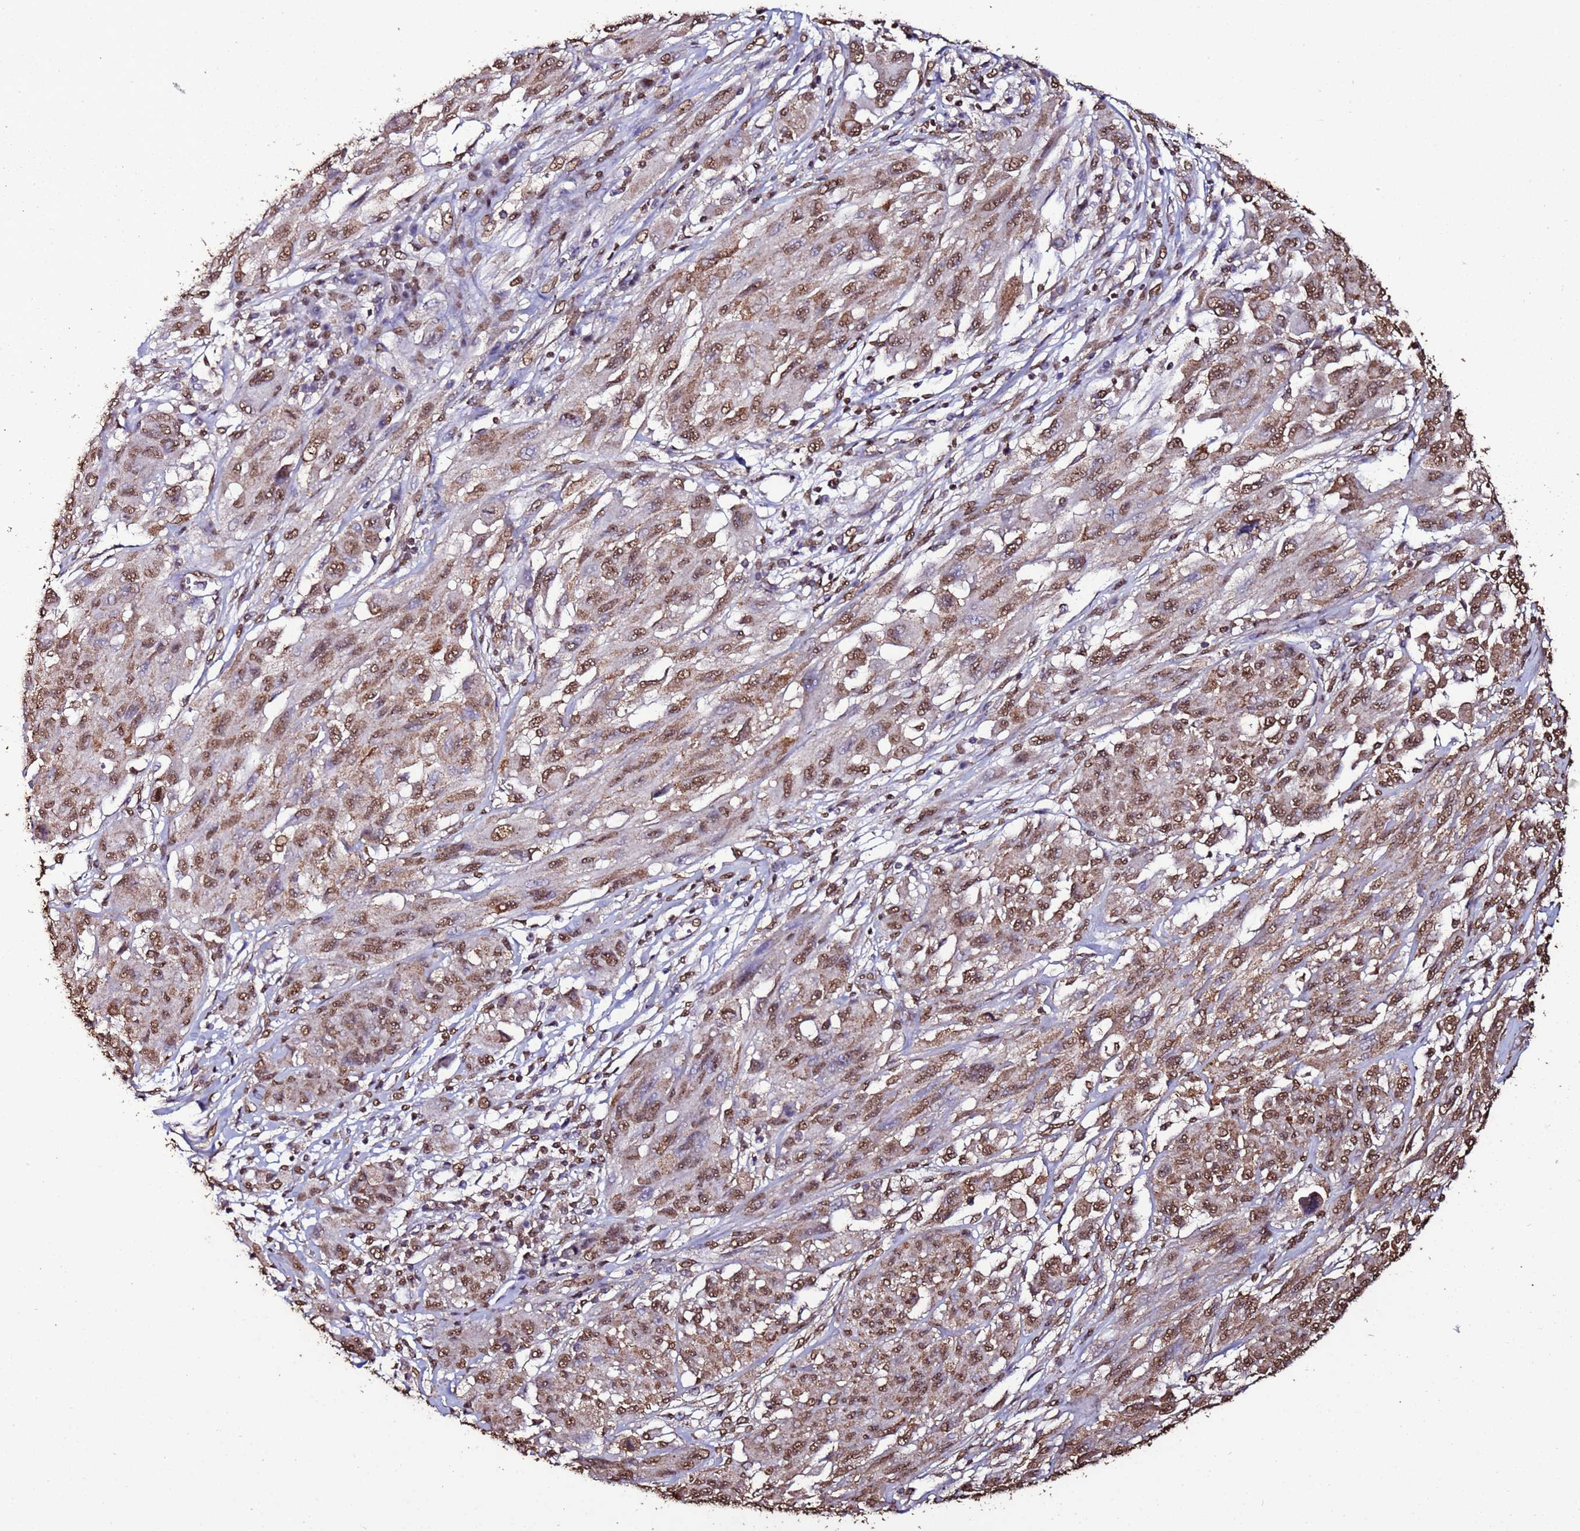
{"staining": {"intensity": "moderate", "quantity": ">75%", "location": "nuclear"}, "tissue": "melanoma", "cell_type": "Tumor cells", "image_type": "cancer", "snomed": [{"axis": "morphology", "description": "Malignant melanoma, NOS"}, {"axis": "topography", "description": "Skin"}], "caption": "Protein expression analysis of human melanoma reveals moderate nuclear staining in about >75% of tumor cells. The staining was performed using DAB, with brown indicating positive protein expression. Nuclei are stained blue with hematoxylin.", "gene": "TRIP6", "patient": {"sex": "female", "age": 91}}